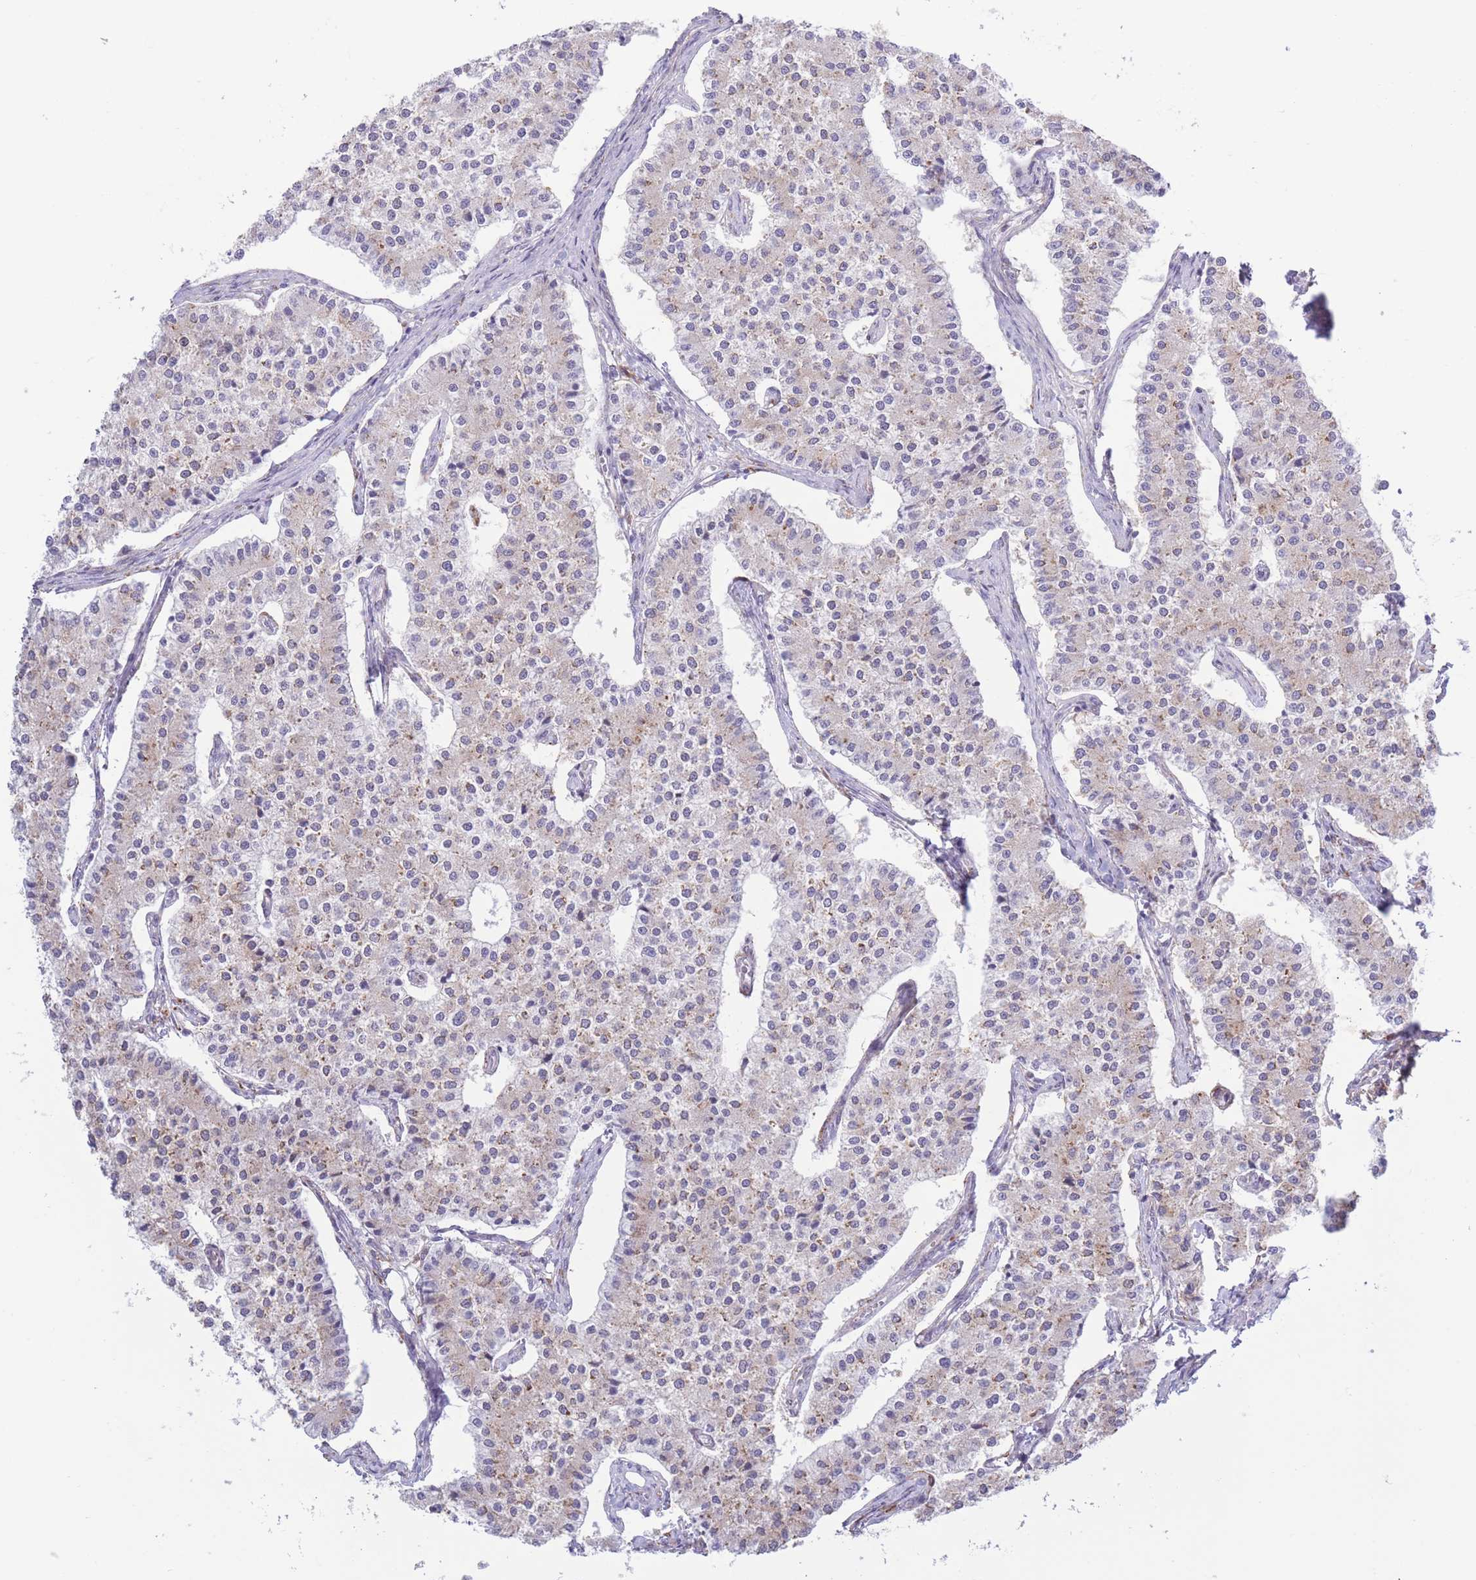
{"staining": {"intensity": "weak", "quantity": "25%-75%", "location": "cytoplasmic/membranous"}, "tissue": "carcinoid", "cell_type": "Tumor cells", "image_type": "cancer", "snomed": [{"axis": "morphology", "description": "Carcinoid, malignant, NOS"}, {"axis": "topography", "description": "Colon"}], "caption": "Approximately 25%-75% of tumor cells in human carcinoid display weak cytoplasmic/membranous protein expression as visualized by brown immunohistochemical staining.", "gene": "MYDGF", "patient": {"sex": "female", "age": 52}}